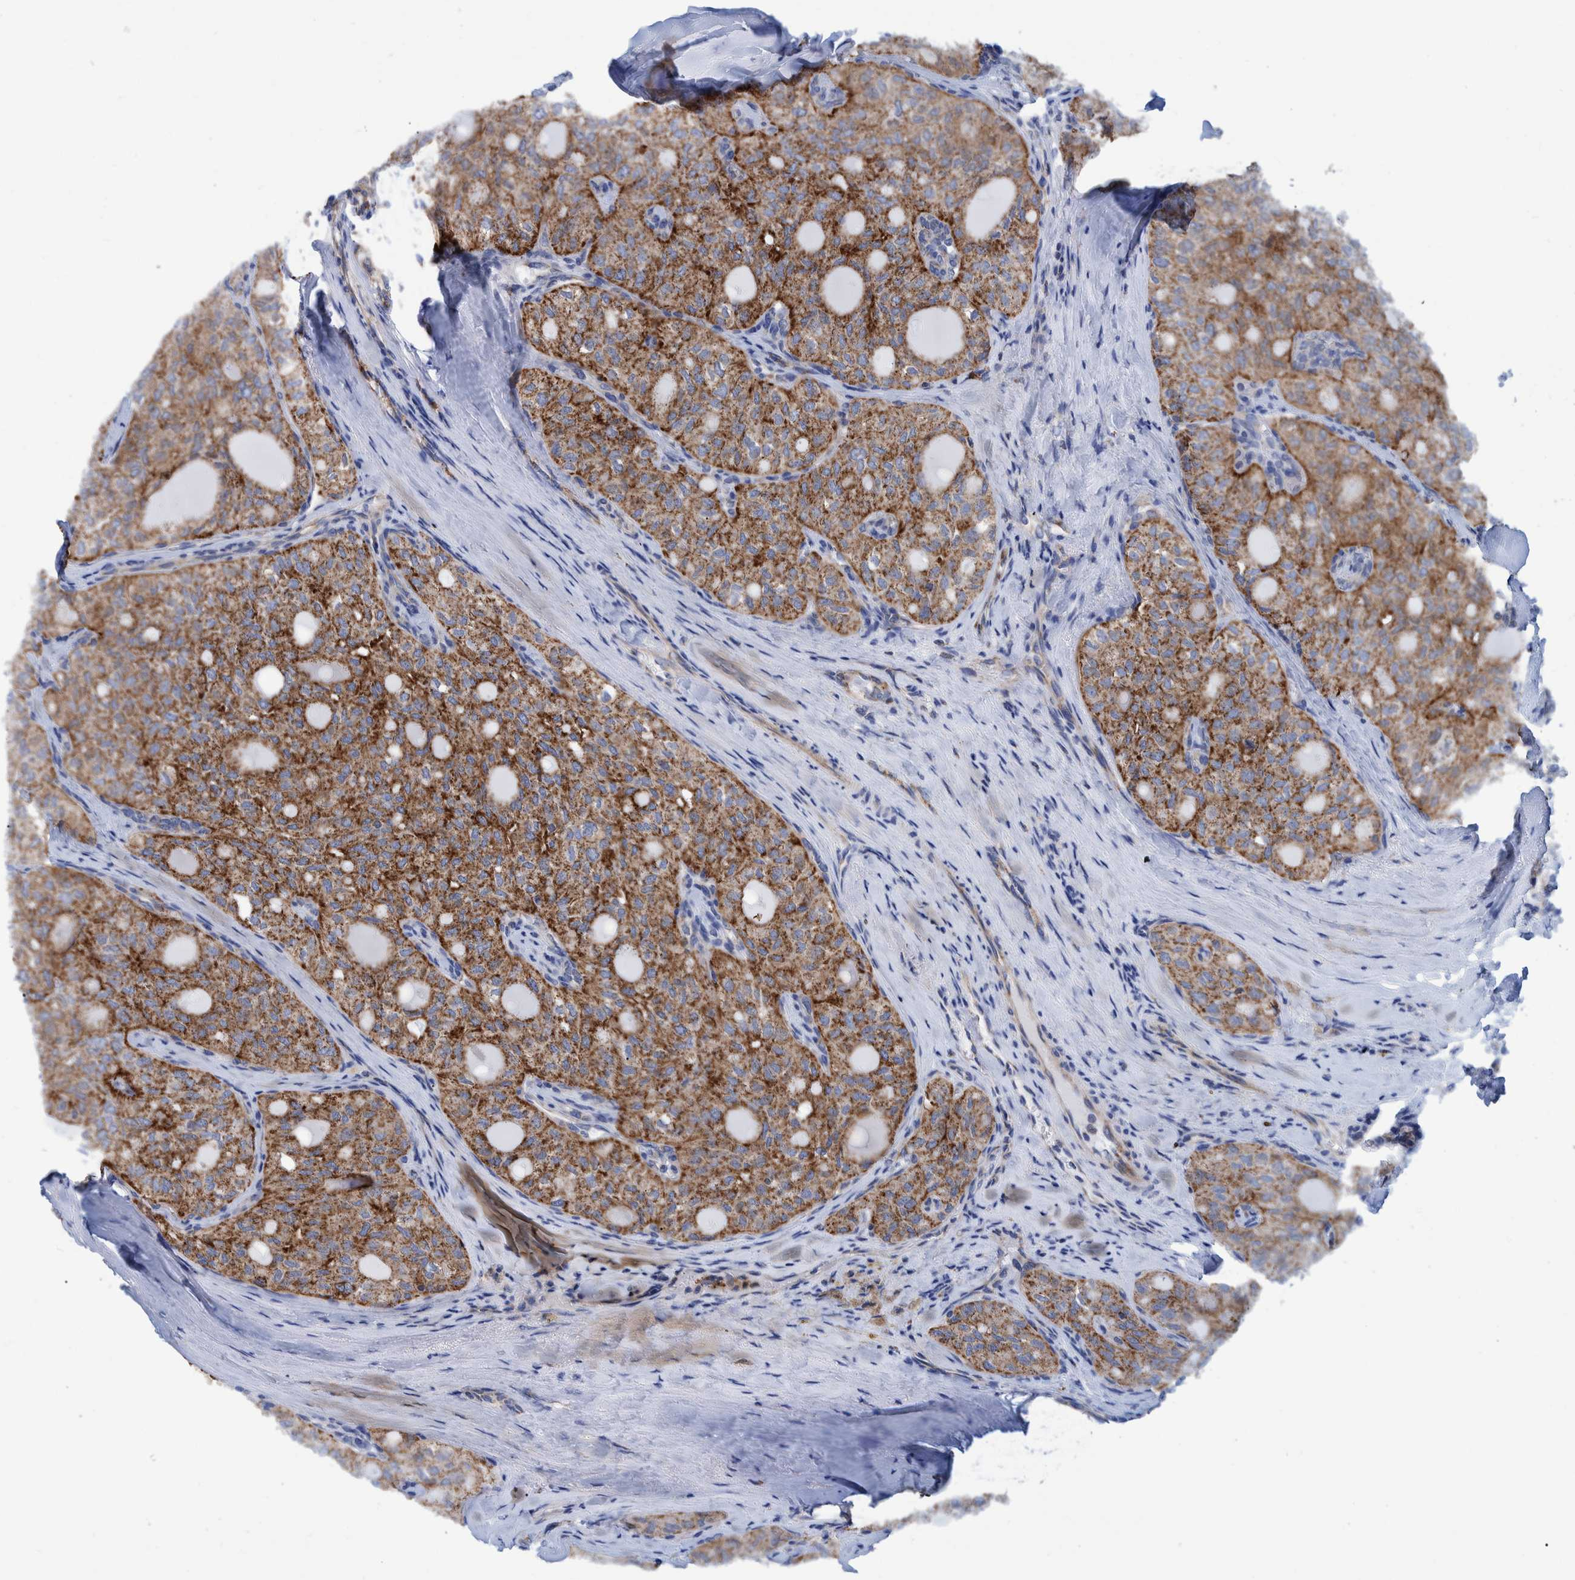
{"staining": {"intensity": "strong", "quantity": ">75%", "location": "cytoplasmic/membranous"}, "tissue": "thyroid cancer", "cell_type": "Tumor cells", "image_type": "cancer", "snomed": [{"axis": "morphology", "description": "Follicular adenoma carcinoma, NOS"}, {"axis": "topography", "description": "Thyroid gland"}], "caption": "A high amount of strong cytoplasmic/membranous expression is appreciated in about >75% of tumor cells in thyroid follicular adenoma carcinoma tissue.", "gene": "BZW2", "patient": {"sex": "male", "age": 75}}